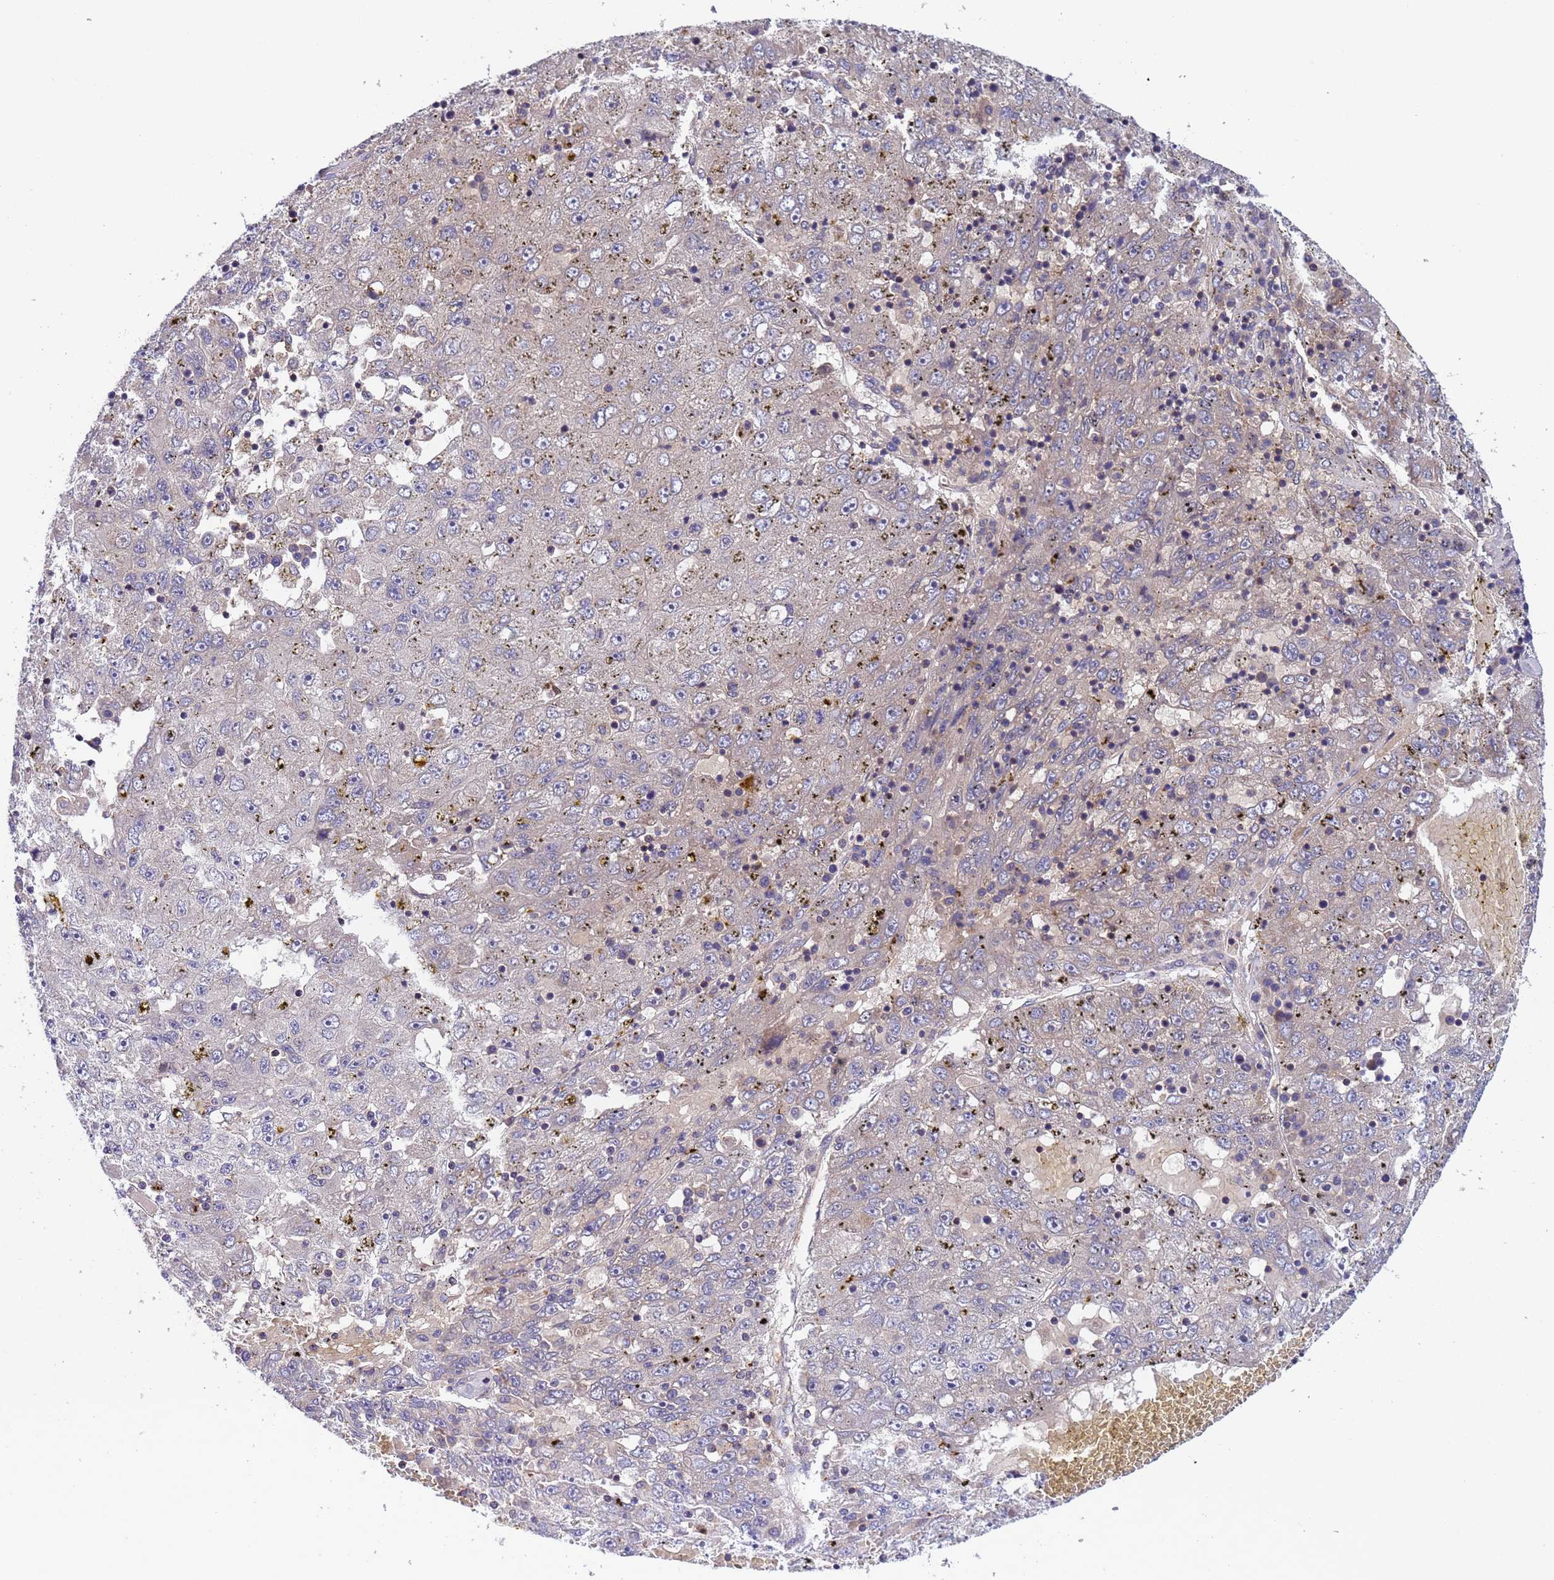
{"staining": {"intensity": "negative", "quantity": "none", "location": "none"}, "tissue": "liver cancer", "cell_type": "Tumor cells", "image_type": "cancer", "snomed": [{"axis": "morphology", "description": "Carcinoma, Hepatocellular, NOS"}, {"axis": "topography", "description": "Liver"}], "caption": "Human liver cancer (hepatocellular carcinoma) stained for a protein using immunohistochemistry (IHC) shows no staining in tumor cells.", "gene": "PARP16", "patient": {"sex": "male", "age": 49}}